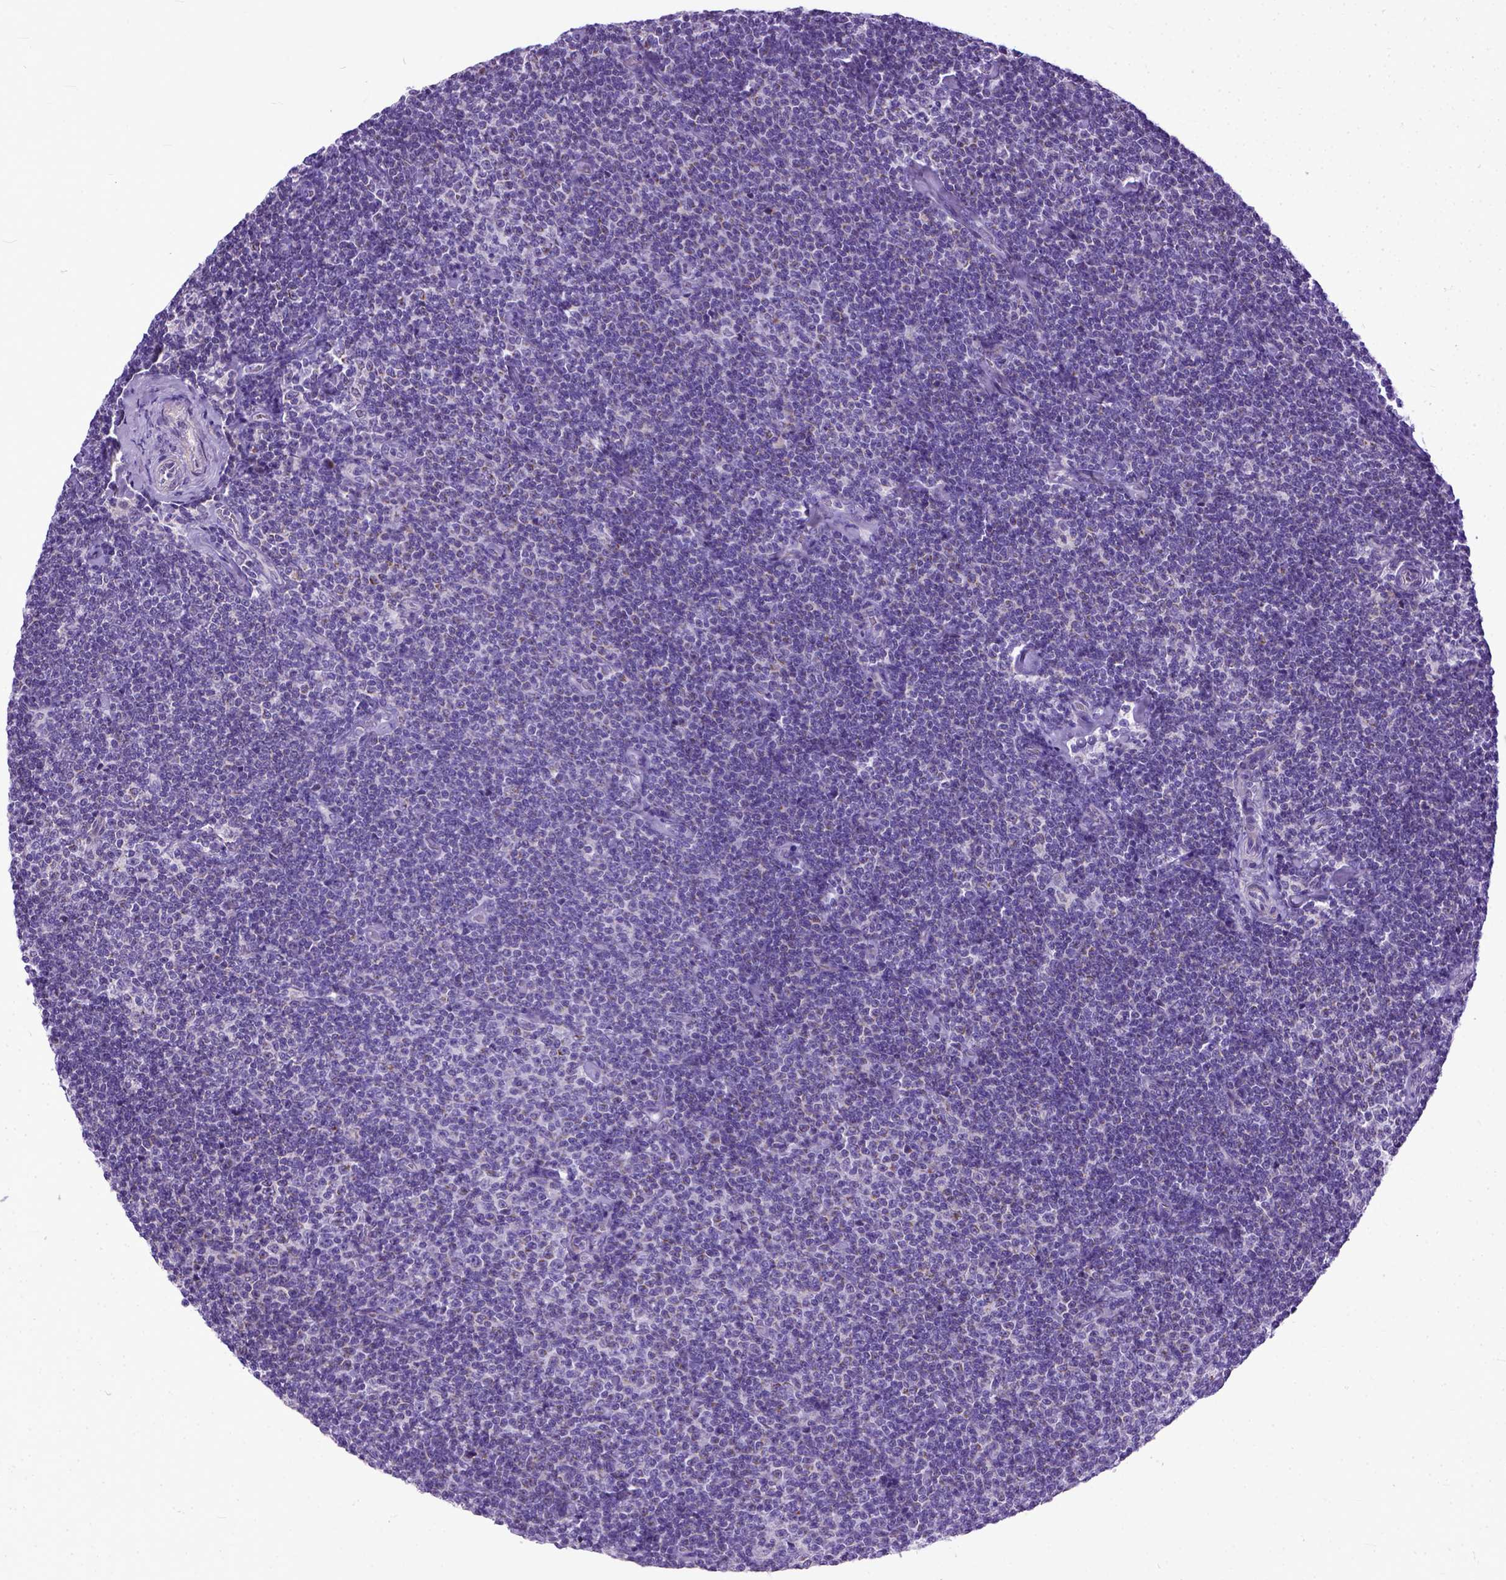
{"staining": {"intensity": "negative", "quantity": "none", "location": "none"}, "tissue": "lymphoma", "cell_type": "Tumor cells", "image_type": "cancer", "snomed": [{"axis": "morphology", "description": "Malignant lymphoma, non-Hodgkin's type, Low grade"}, {"axis": "topography", "description": "Lymph node"}], "caption": "The immunohistochemistry (IHC) photomicrograph has no significant staining in tumor cells of malignant lymphoma, non-Hodgkin's type (low-grade) tissue.", "gene": "PLK5", "patient": {"sex": "male", "age": 81}}